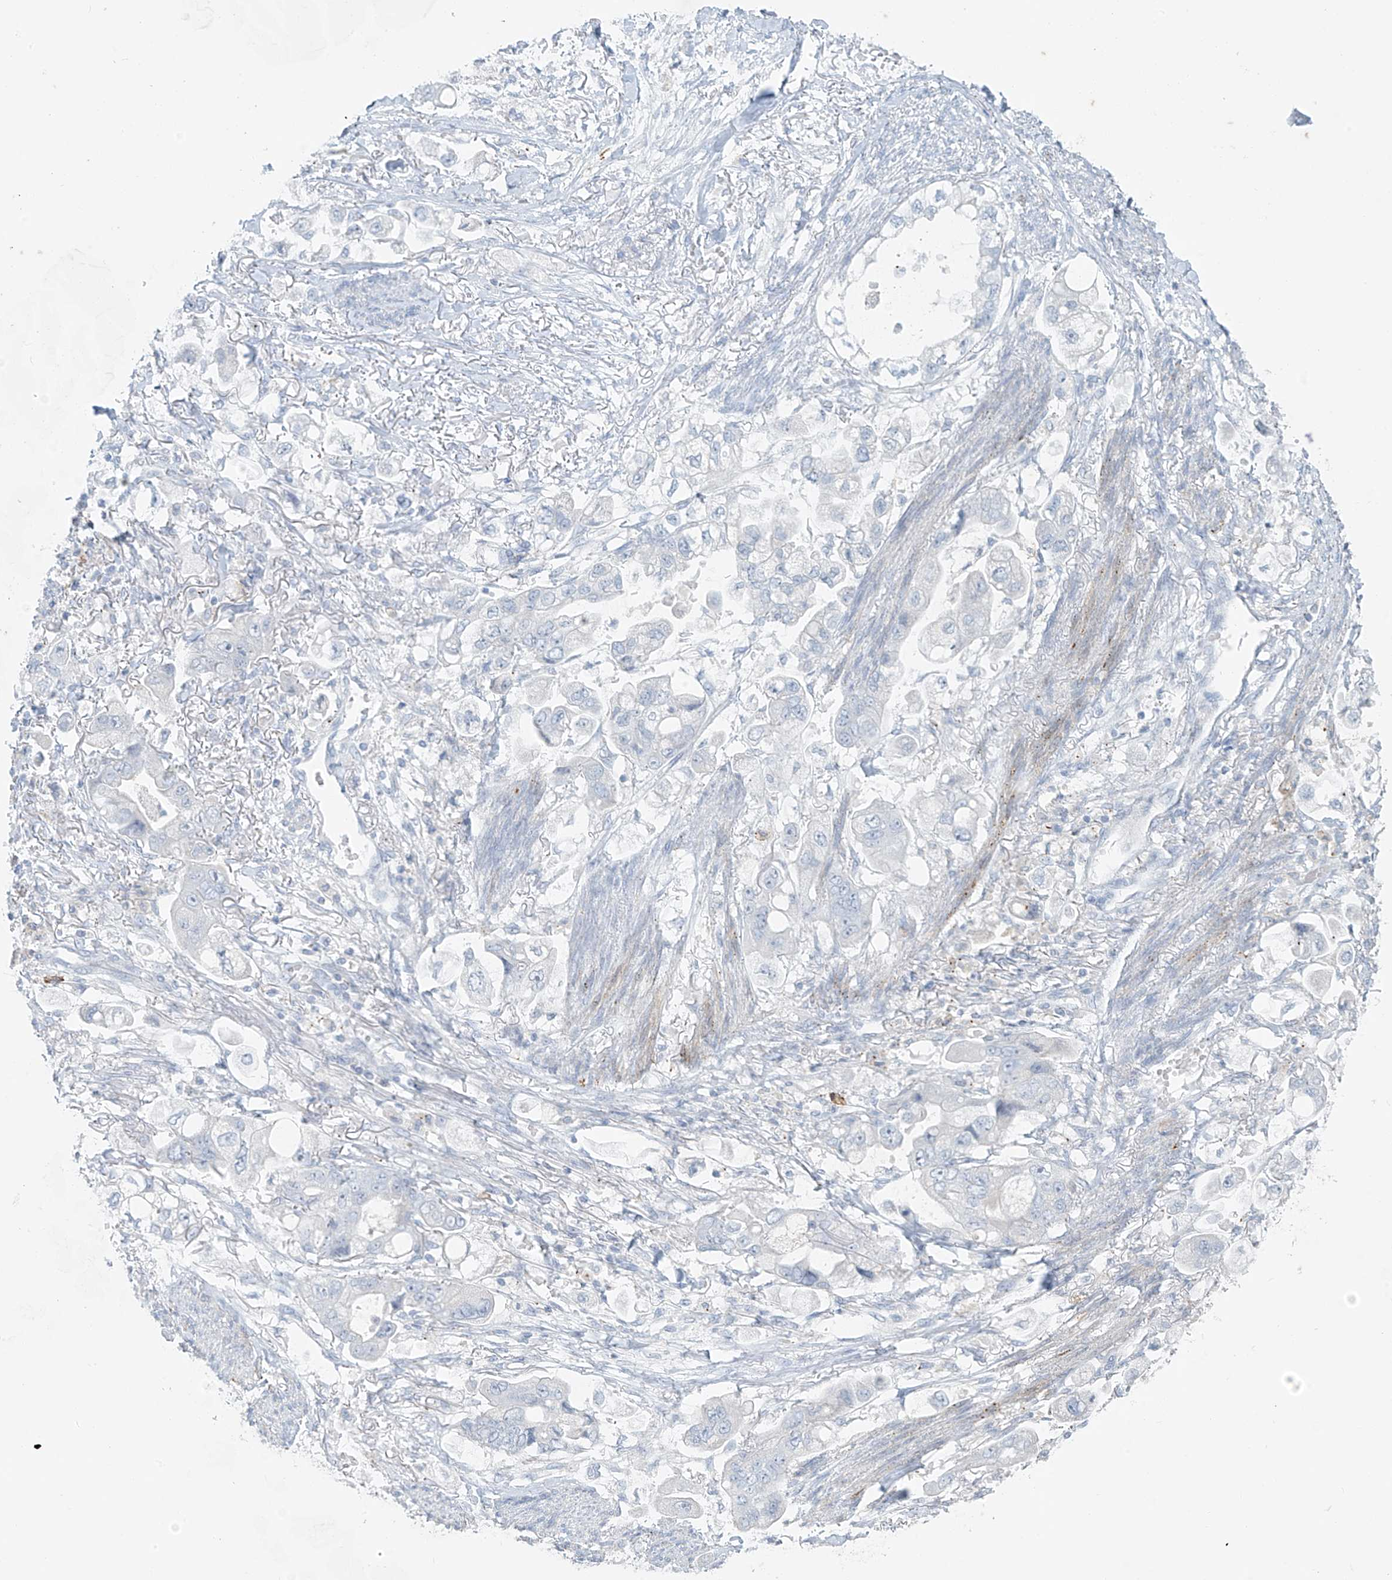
{"staining": {"intensity": "negative", "quantity": "none", "location": "none"}, "tissue": "stomach cancer", "cell_type": "Tumor cells", "image_type": "cancer", "snomed": [{"axis": "morphology", "description": "Adenocarcinoma, NOS"}, {"axis": "topography", "description": "Stomach"}], "caption": "A high-resolution photomicrograph shows immunohistochemistry staining of stomach adenocarcinoma, which demonstrates no significant staining in tumor cells. The staining is performed using DAB (3,3'-diaminobenzidine) brown chromogen with nuclei counter-stained in using hematoxylin.", "gene": "SLC25A43", "patient": {"sex": "male", "age": 62}}